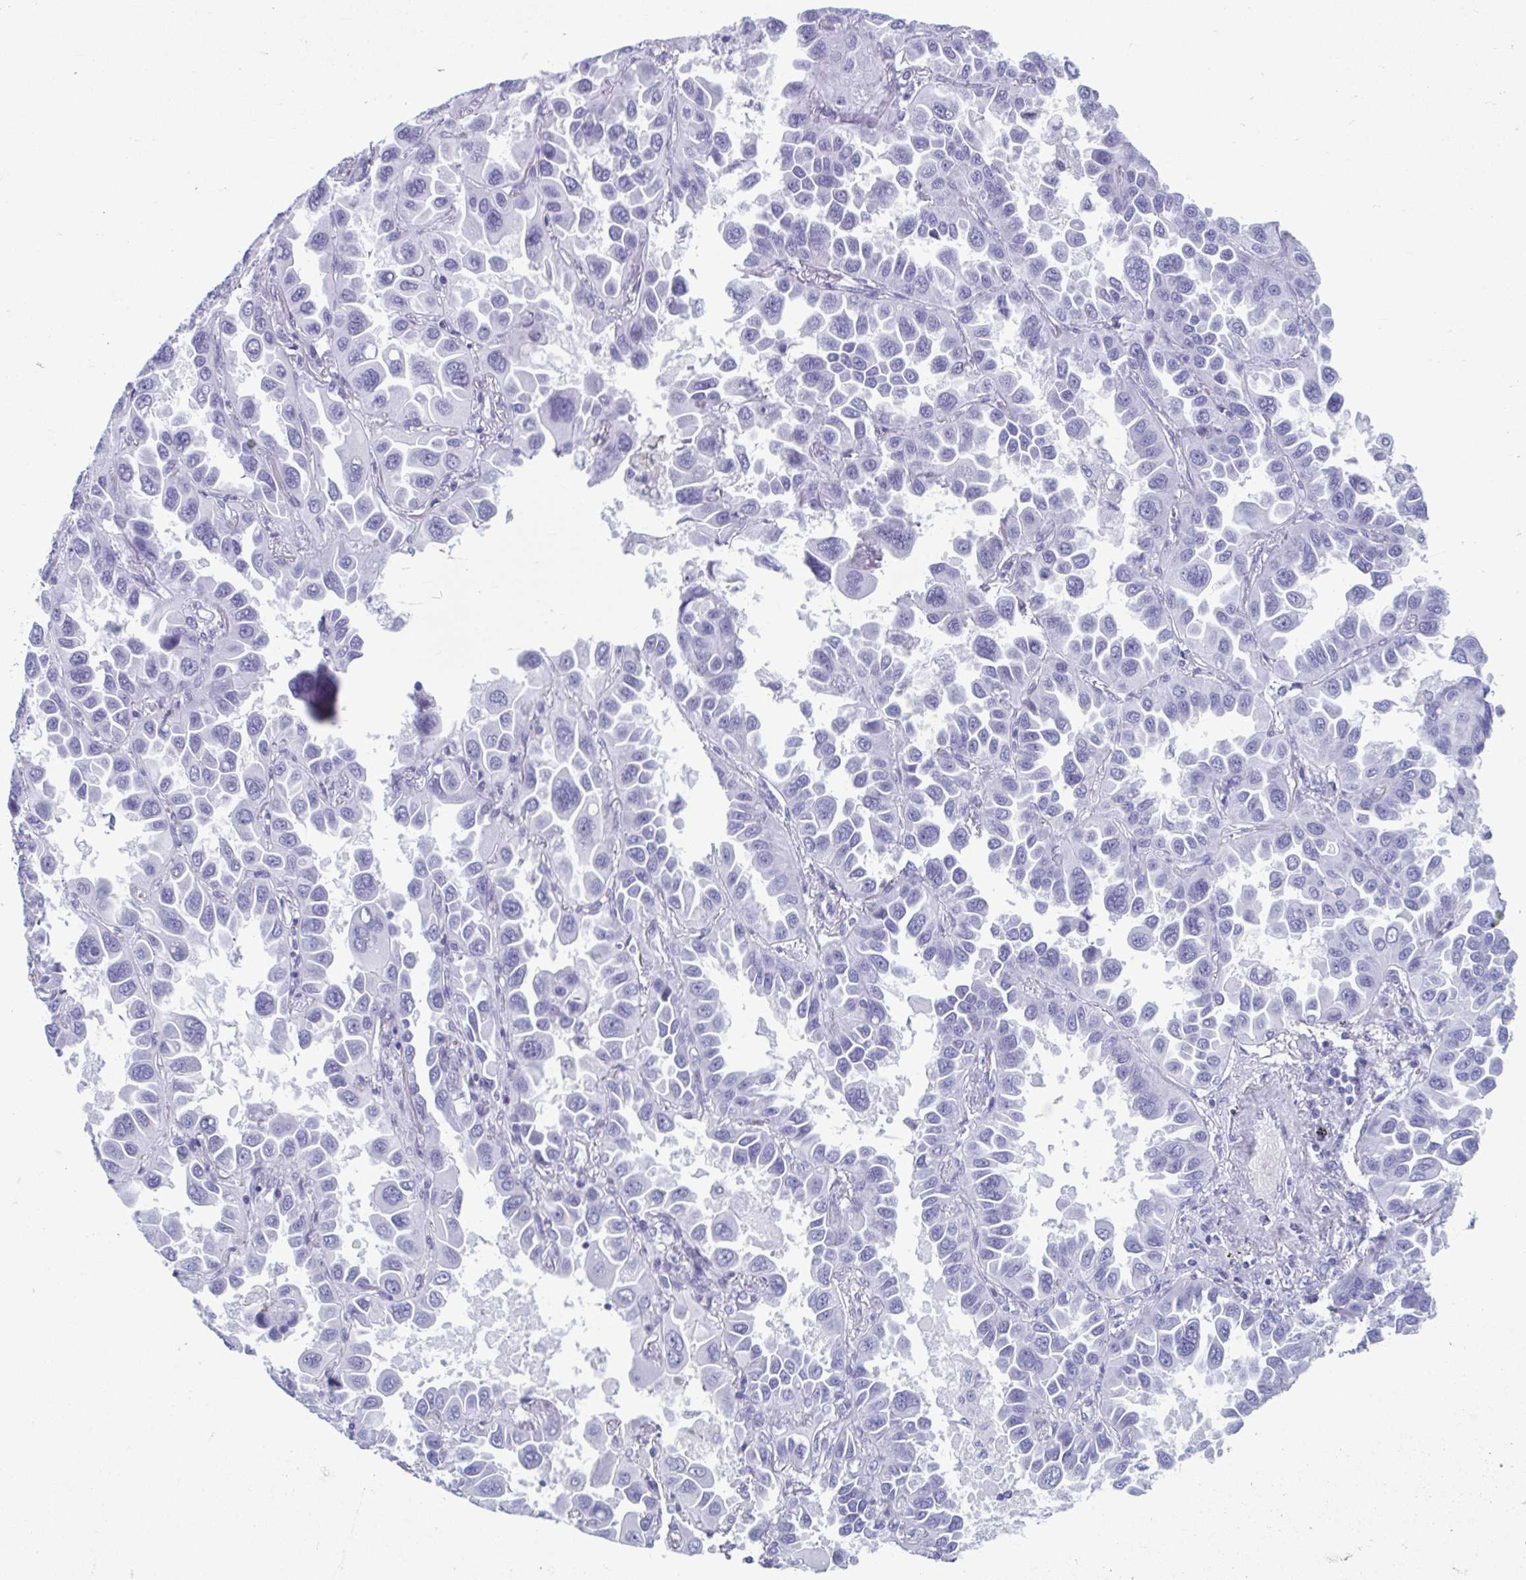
{"staining": {"intensity": "negative", "quantity": "none", "location": "none"}, "tissue": "lung cancer", "cell_type": "Tumor cells", "image_type": "cancer", "snomed": [{"axis": "morphology", "description": "Adenocarcinoma, NOS"}, {"axis": "topography", "description": "Lung"}], "caption": "The micrograph exhibits no staining of tumor cells in lung adenocarcinoma.", "gene": "TCEAL3", "patient": {"sex": "male", "age": 64}}